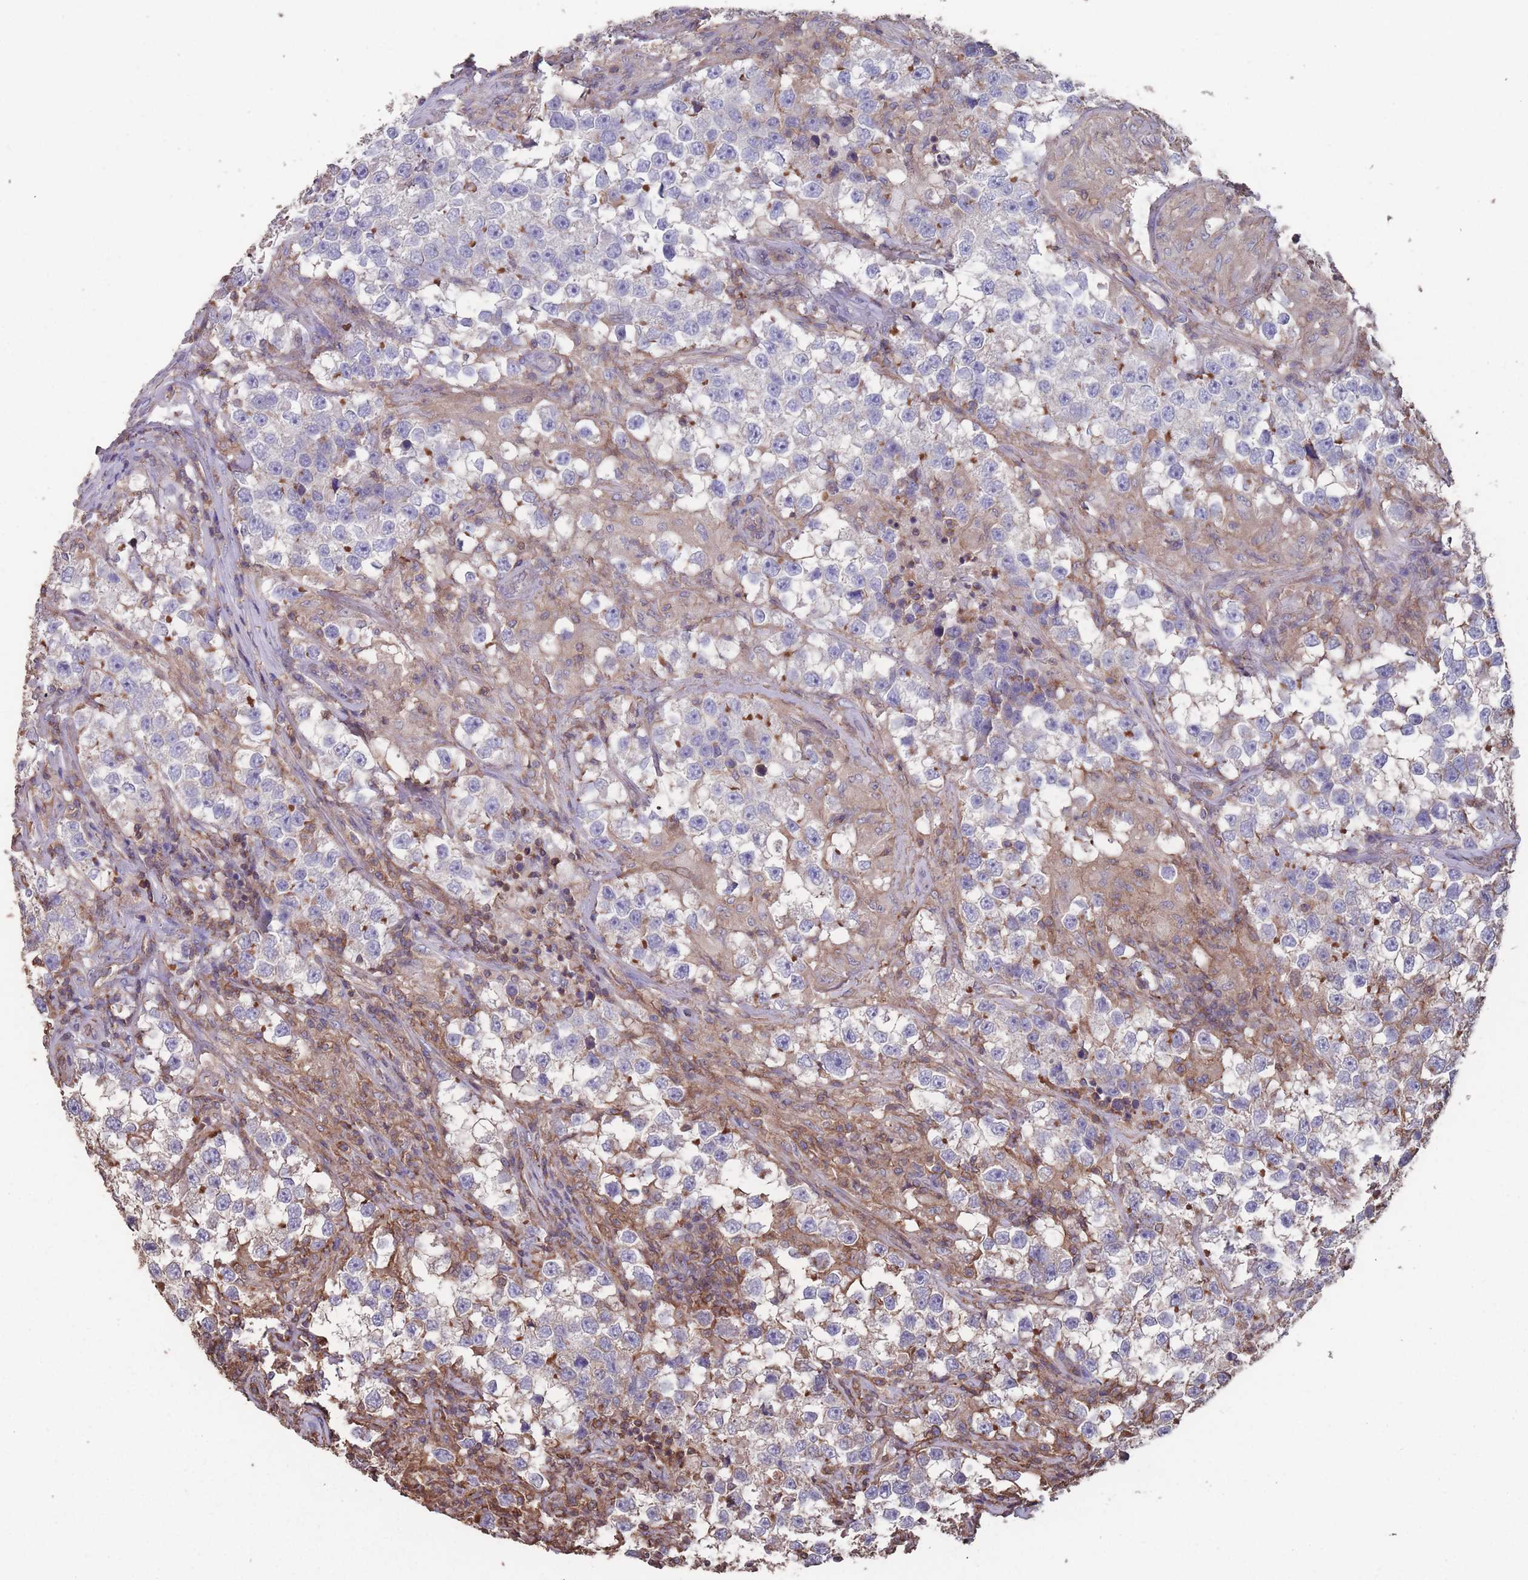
{"staining": {"intensity": "negative", "quantity": "none", "location": "none"}, "tissue": "testis cancer", "cell_type": "Tumor cells", "image_type": "cancer", "snomed": [{"axis": "morphology", "description": "Seminoma, NOS"}, {"axis": "topography", "description": "Testis"}], "caption": "DAB (3,3'-diaminobenzidine) immunohistochemical staining of testis seminoma exhibits no significant expression in tumor cells.", "gene": "NUDT21", "patient": {"sex": "male", "age": 46}}